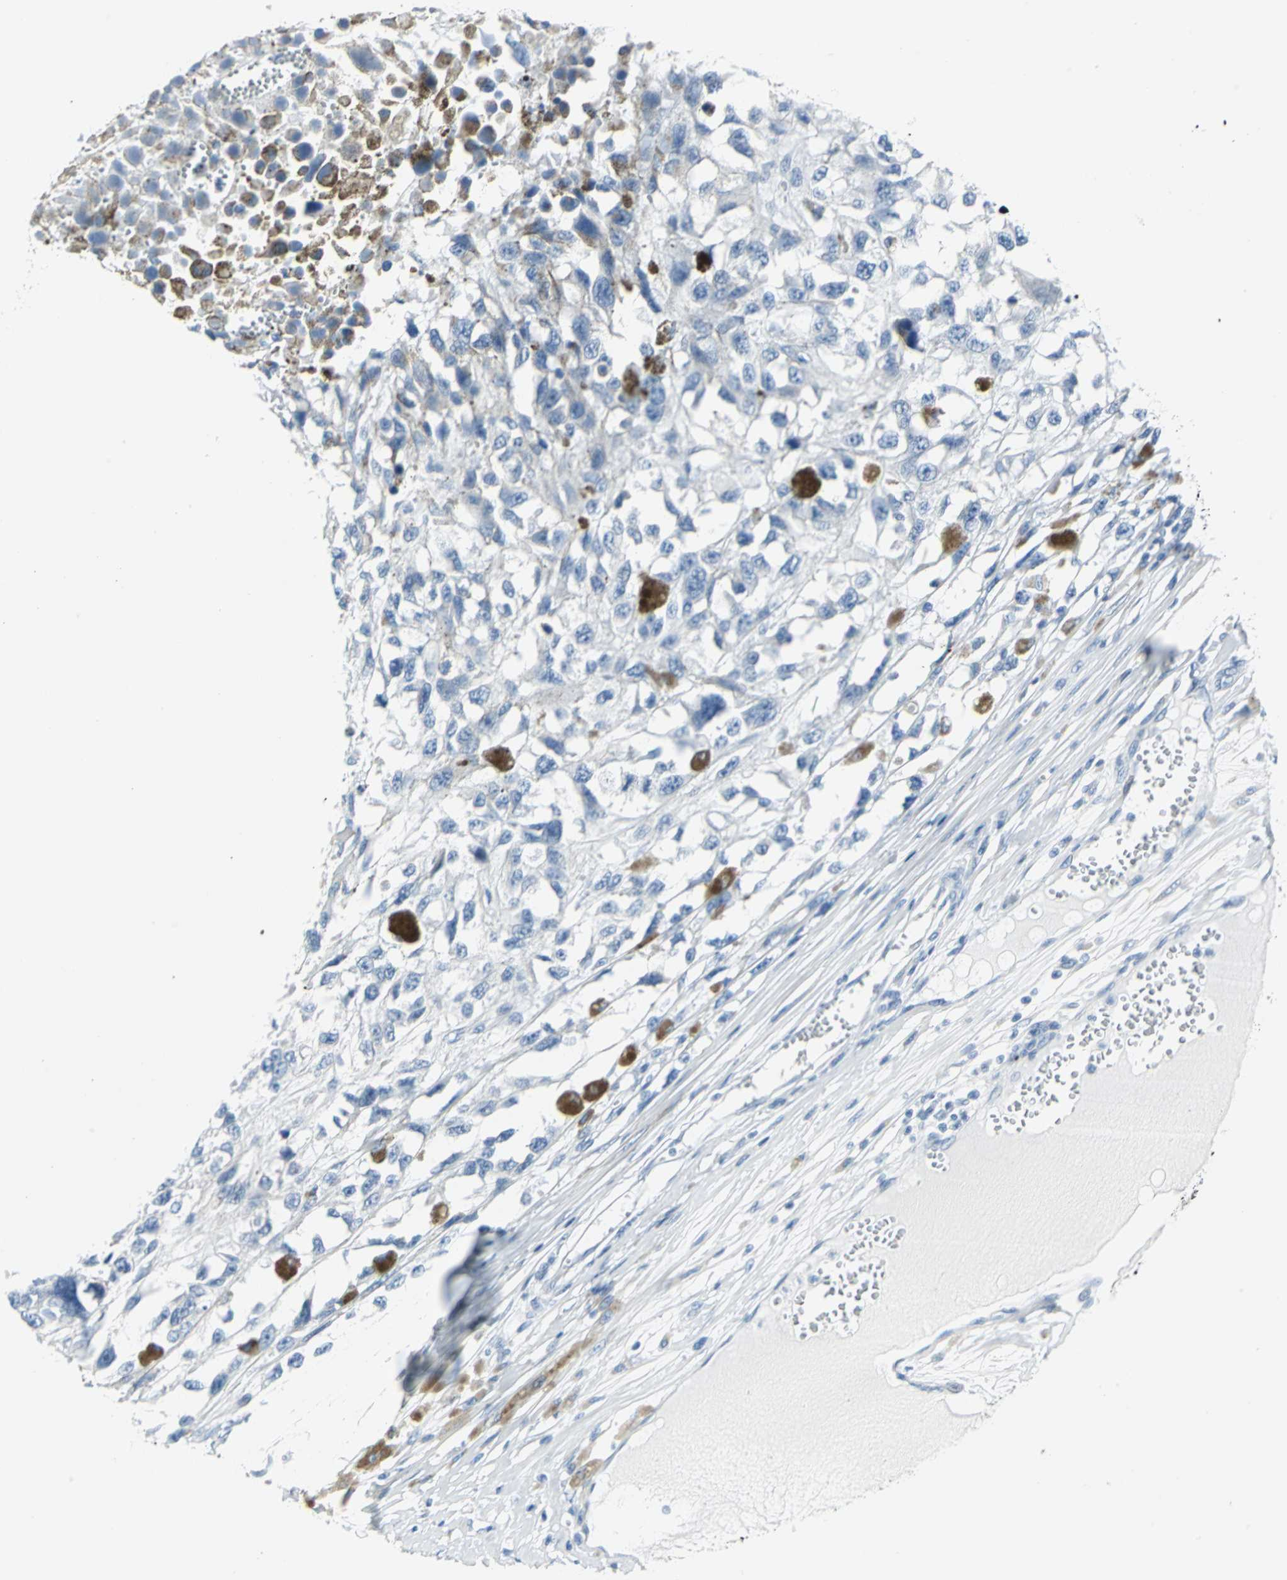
{"staining": {"intensity": "negative", "quantity": "none", "location": "none"}, "tissue": "melanoma", "cell_type": "Tumor cells", "image_type": "cancer", "snomed": [{"axis": "morphology", "description": "Malignant melanoma, Metastatic site"}, {"axis": "topography", "description": "Lymph node"}], "caption": "A high-resolution micrograph shows IHC staining of melanoma, which shows no significant expression in tumor cells.", "gene": "CYB5A", "patient": {"sex": "male", "age": 59}}